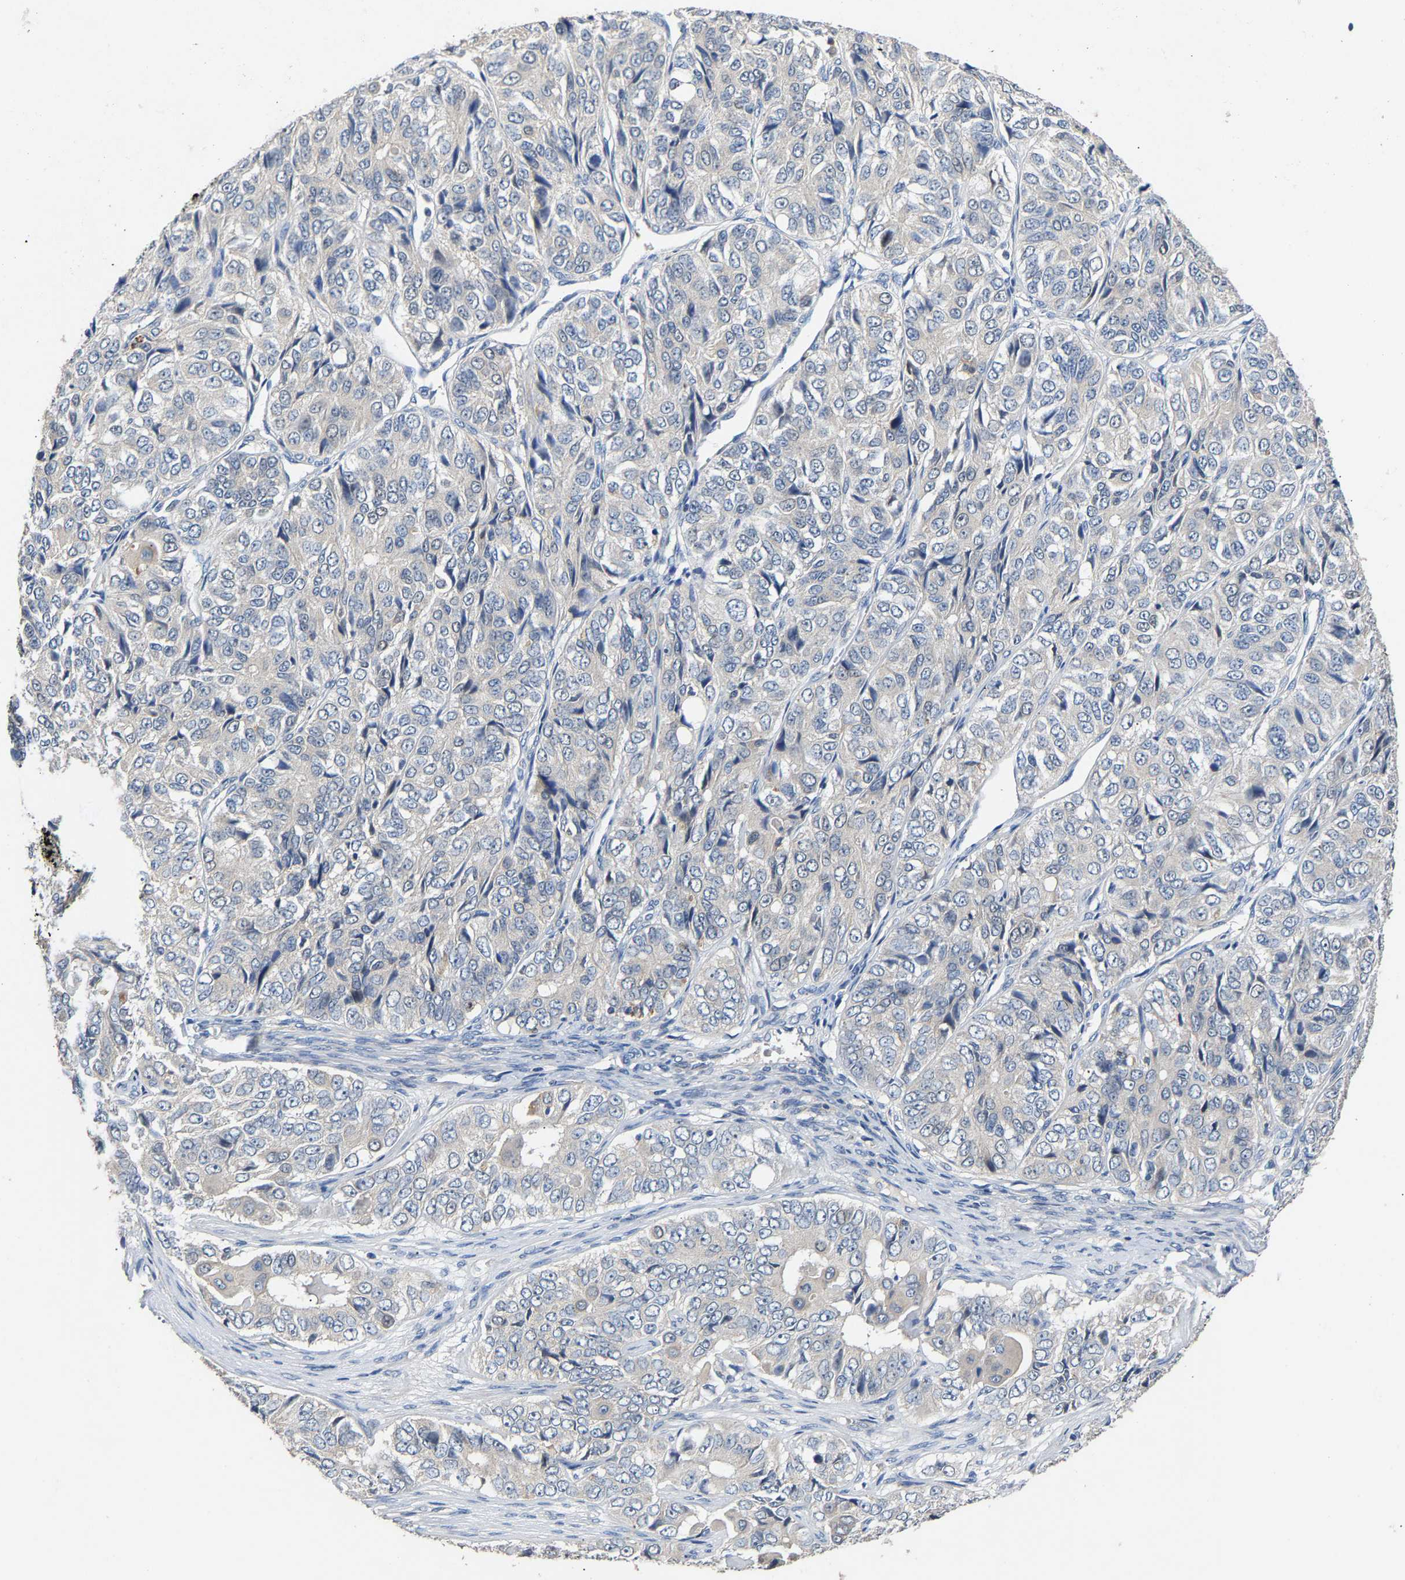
{"staining": {"intensity": "negative", "quantity": "none", "location": "none"}, "tissue": "ovarian cancer", "cell_type": "Tumor cells", "image_type": "cancer", "snomed": [{"axis": "morphology", "description": "Carcinoma, endometroid"}, {"axis": "topography", "description": "Ovary"}], "caption": "A photomicrograph of ovarian endometroid carcinoma stained for a protein shows no brown staining in tumor cells.", "gene": "CCDC171", "patient": {"sex": "female", "age": 51}}